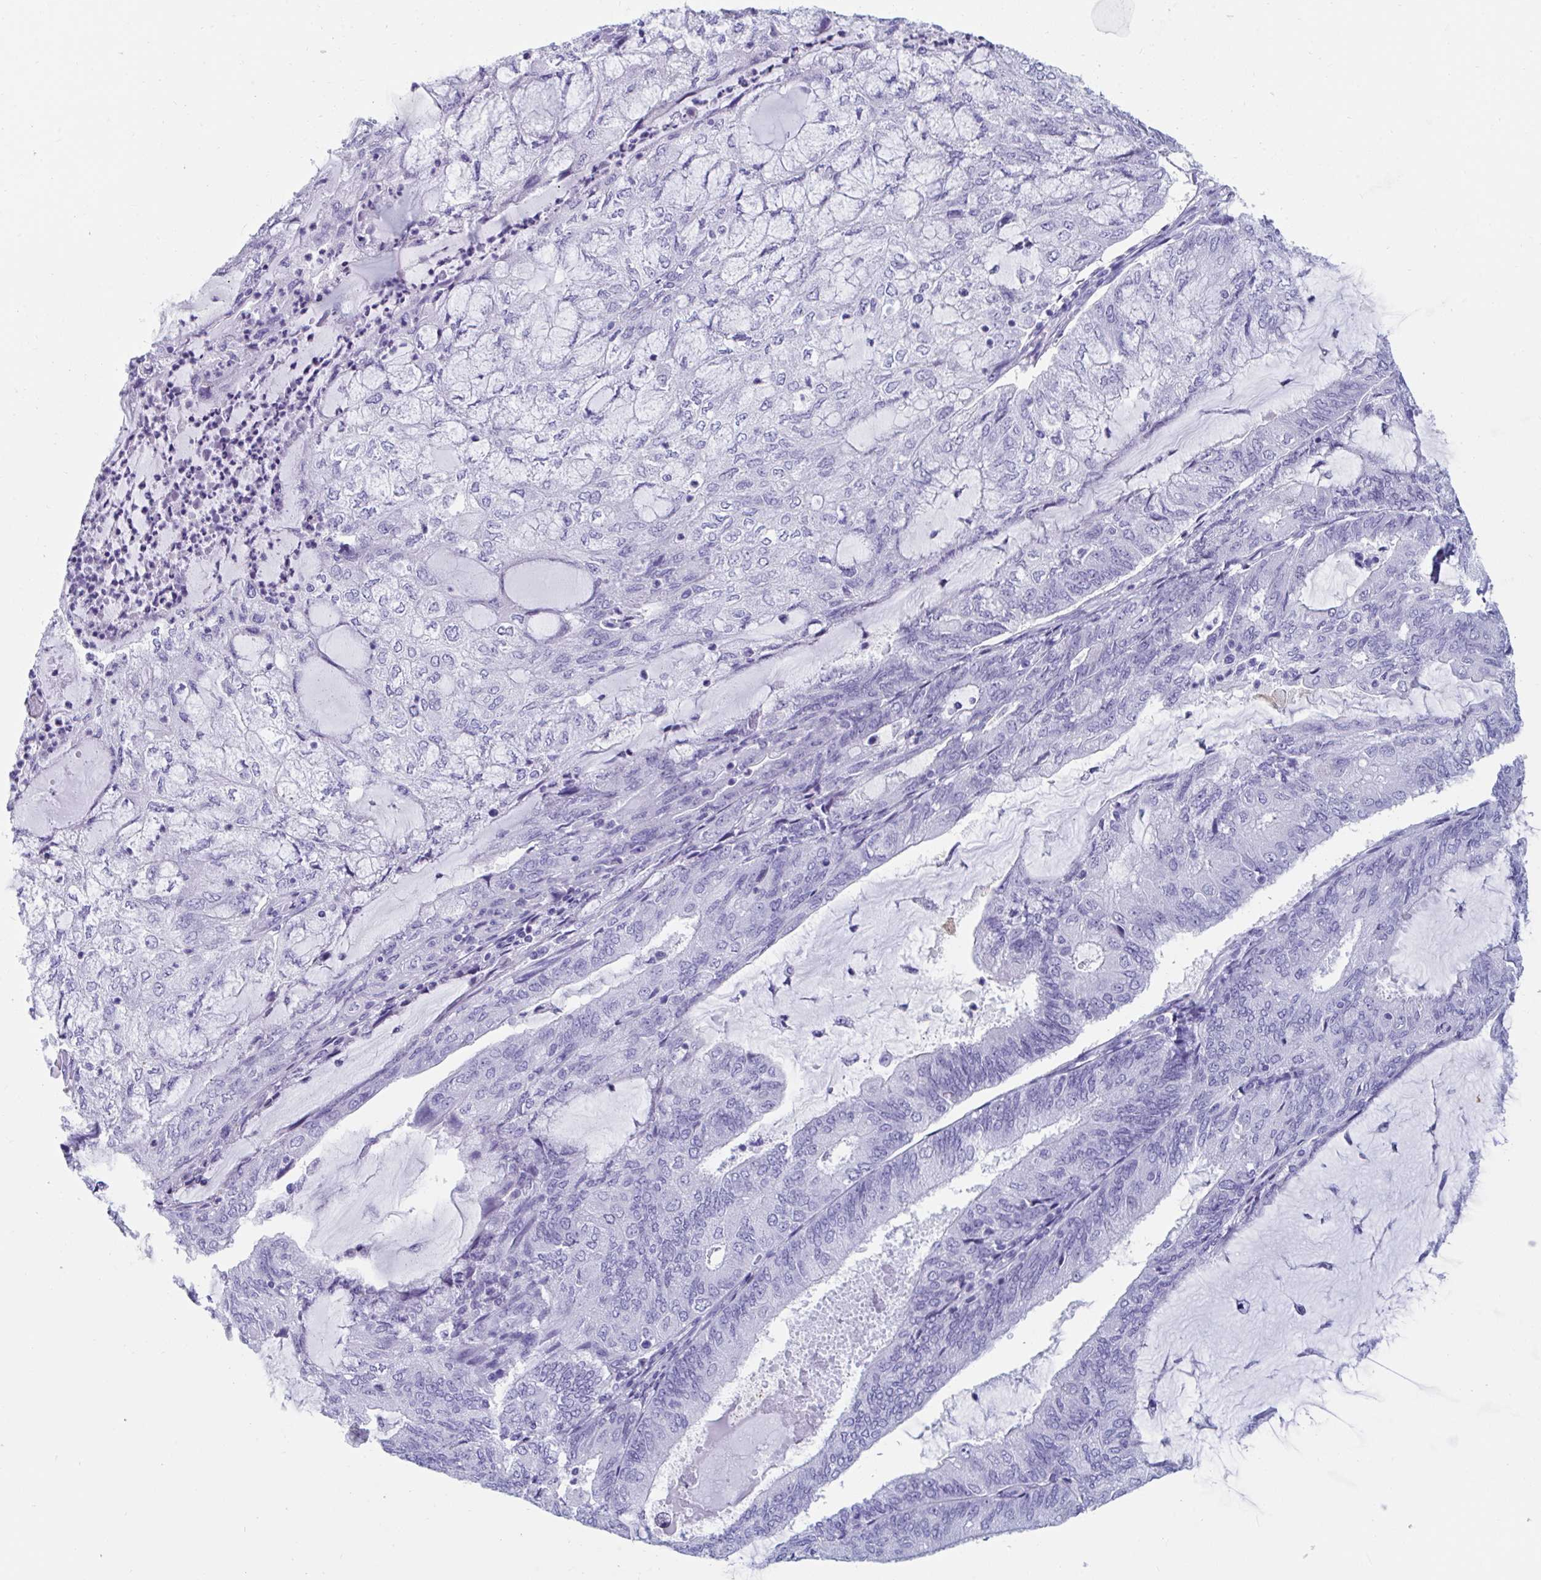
{"staining": {"intensity": "negative", "quantity": "none", "location": "none"}, "tissue": "endometrial cancer", "cell_type": "Tumor cells", "image_type": "cancer", "snomed": [{"axis": "morphology", "description": "Adenocarcinoma, NOS"}, {"axis": "topography", "description": "Endometrium"}], "caption": "Protein analysis of endometrial cancer shows no significant positivity in tumor cells.", "gene": "GKN2", "patient": {"sex": "female", "age": 81}}